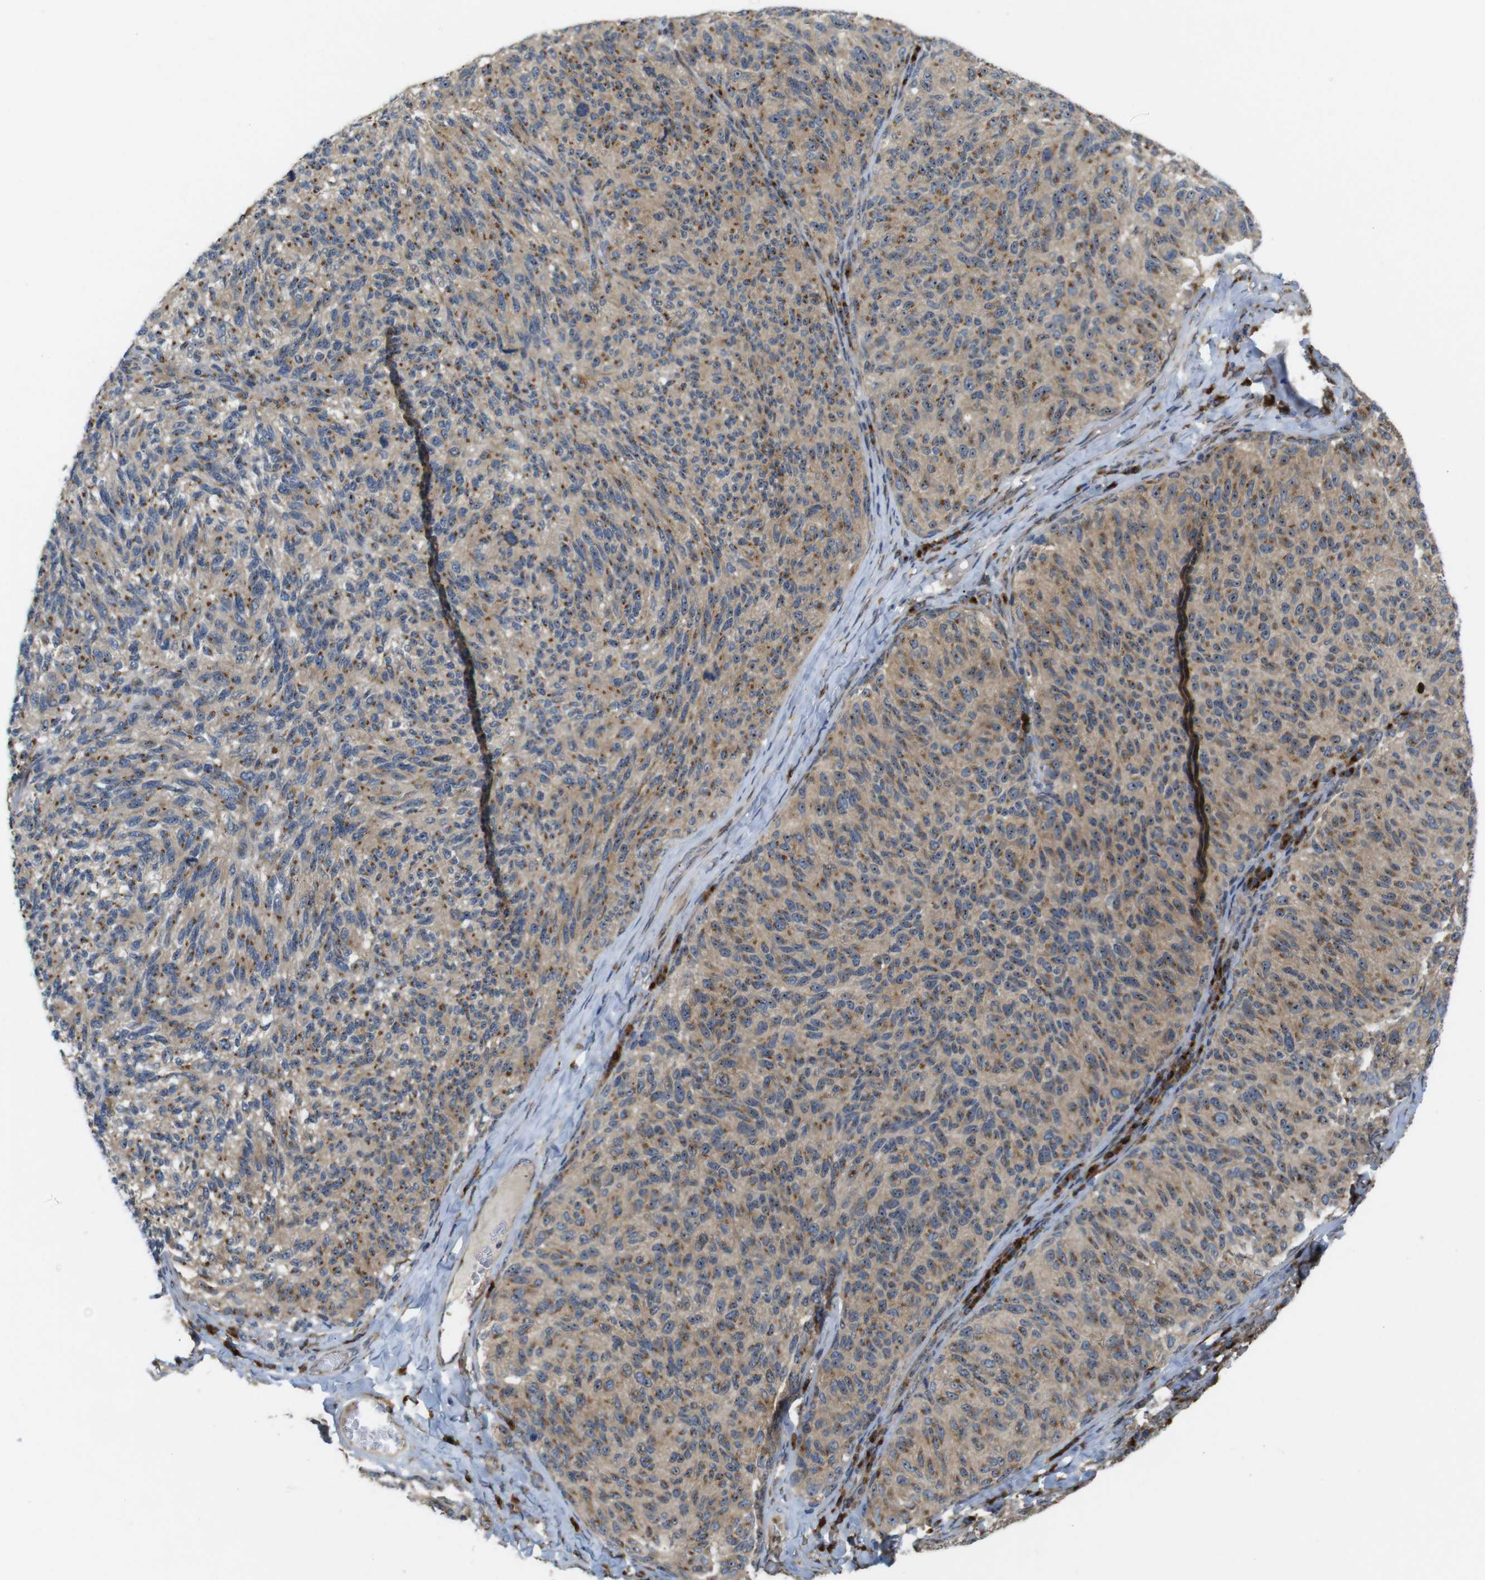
{"staining": {"intensity": "moderate", "quantity": "25%-75%", "location": "cytoplasmic/membranous"}, "tissue": "melanoma", "cell_type": "Tumor cells", "image_type": "cancer", "snomed": [{"axis": "morphology", "description": "Malignant melanoma, NOS"}, {"axis": "topography", "description": "Skin"}], "caption": "A micrograph of melanoma stained for a protein exhibits moderate cytoplasmic/membranous brown staining in tumor cells.", "gene": "TMEM143", "patient": {"sex": "female", "age": 73}}